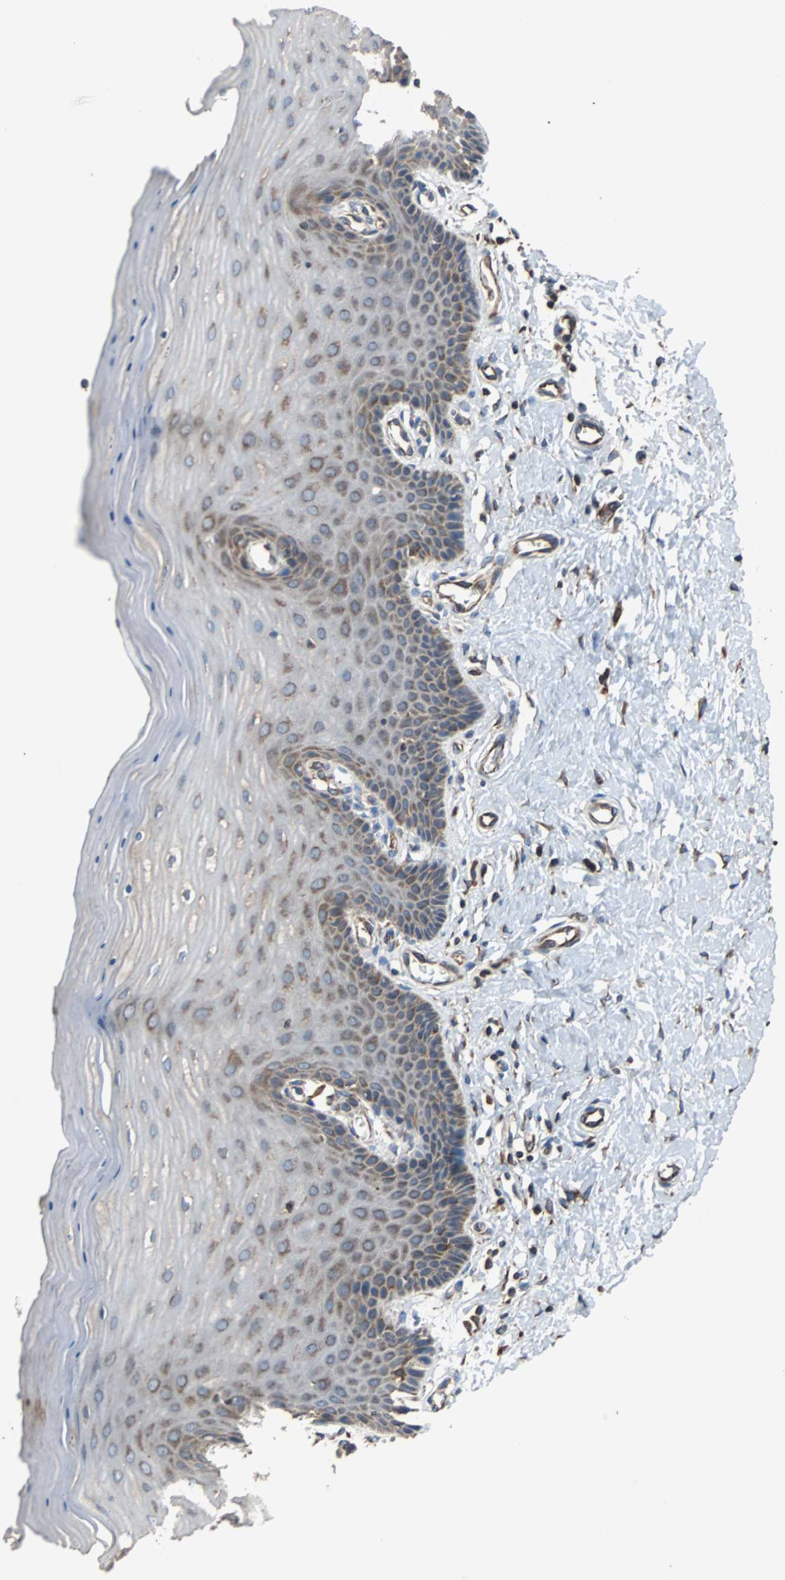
{"staining": {"intensity": "moderate", "quantity": ">75%", "location": "cytoplasmic/membranous"}, "tissue": "cervix", "cell_type": "Glandular cells", "image_type": "normal", "snomed": [{"axis": "morphology", "description": "Normal tissue, NOS"}, {"axis": "topography", "description": "Cervix"}], "caption": "Protein expression analysis of normal cervix shows moderate cytoplasmic/membranous expression in about >75% of glandular cells. Nuclei are stained in blue.", "gene": "ACTR3", "patient": {"sex": "female", "age": 55}}